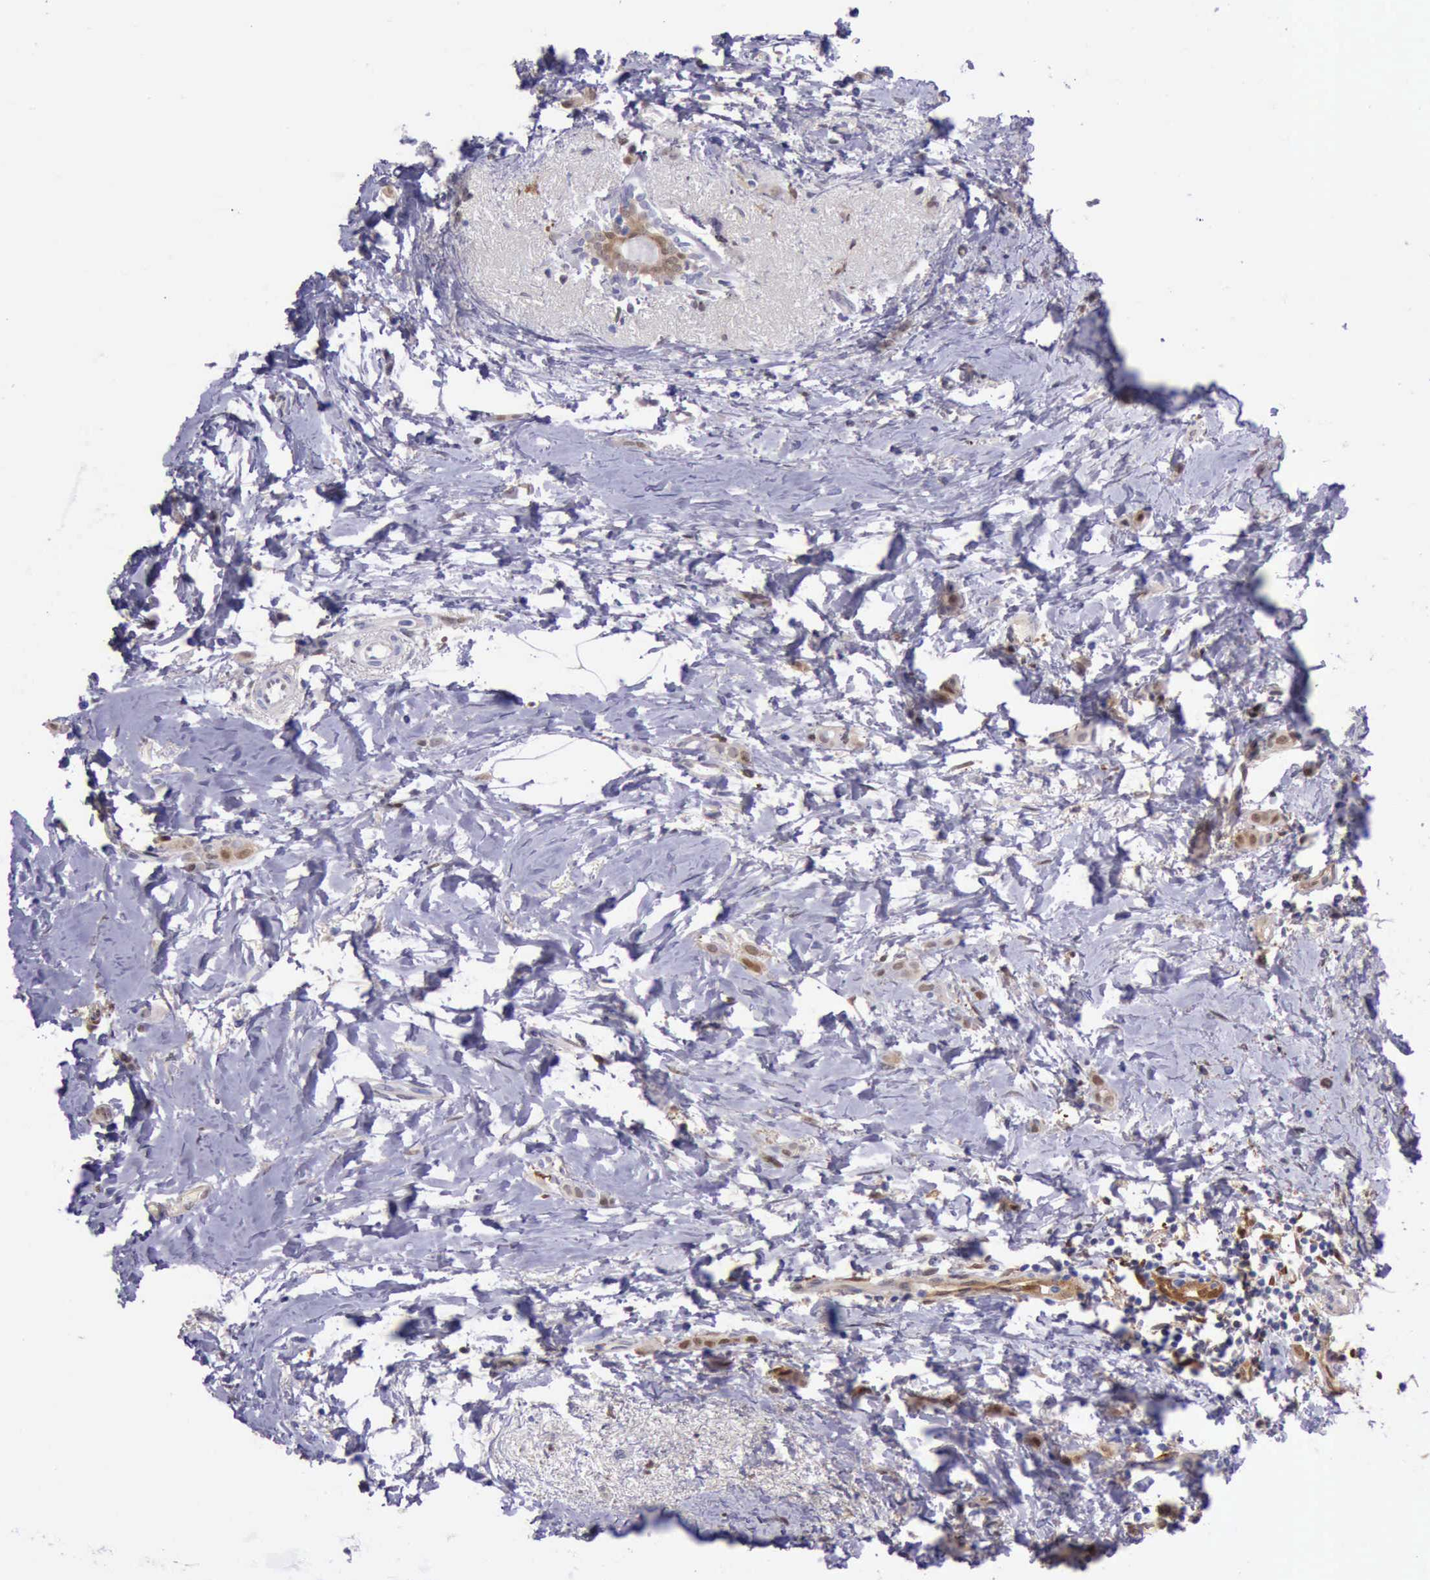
{"staining": {"intensity": "weak", "quantity": "<25%", "location": "cytoplasmic/membranous,nuclear"}, "tissue": "breast cancer", "cell_type": "Tumor cells", "image_type": "cancer", "snomed": [{"axis": "morphology", "description": "Lobular carcinoma"}, {"axis": "topography", "description": "Breast"}], "caption": "An immunohistochemistry (IHC) image of breast cancer is shown. There is no staining in tumor cells of breast cancer.", "gene": "TYMP", "patient": {"sex": "female", "age": 55}}